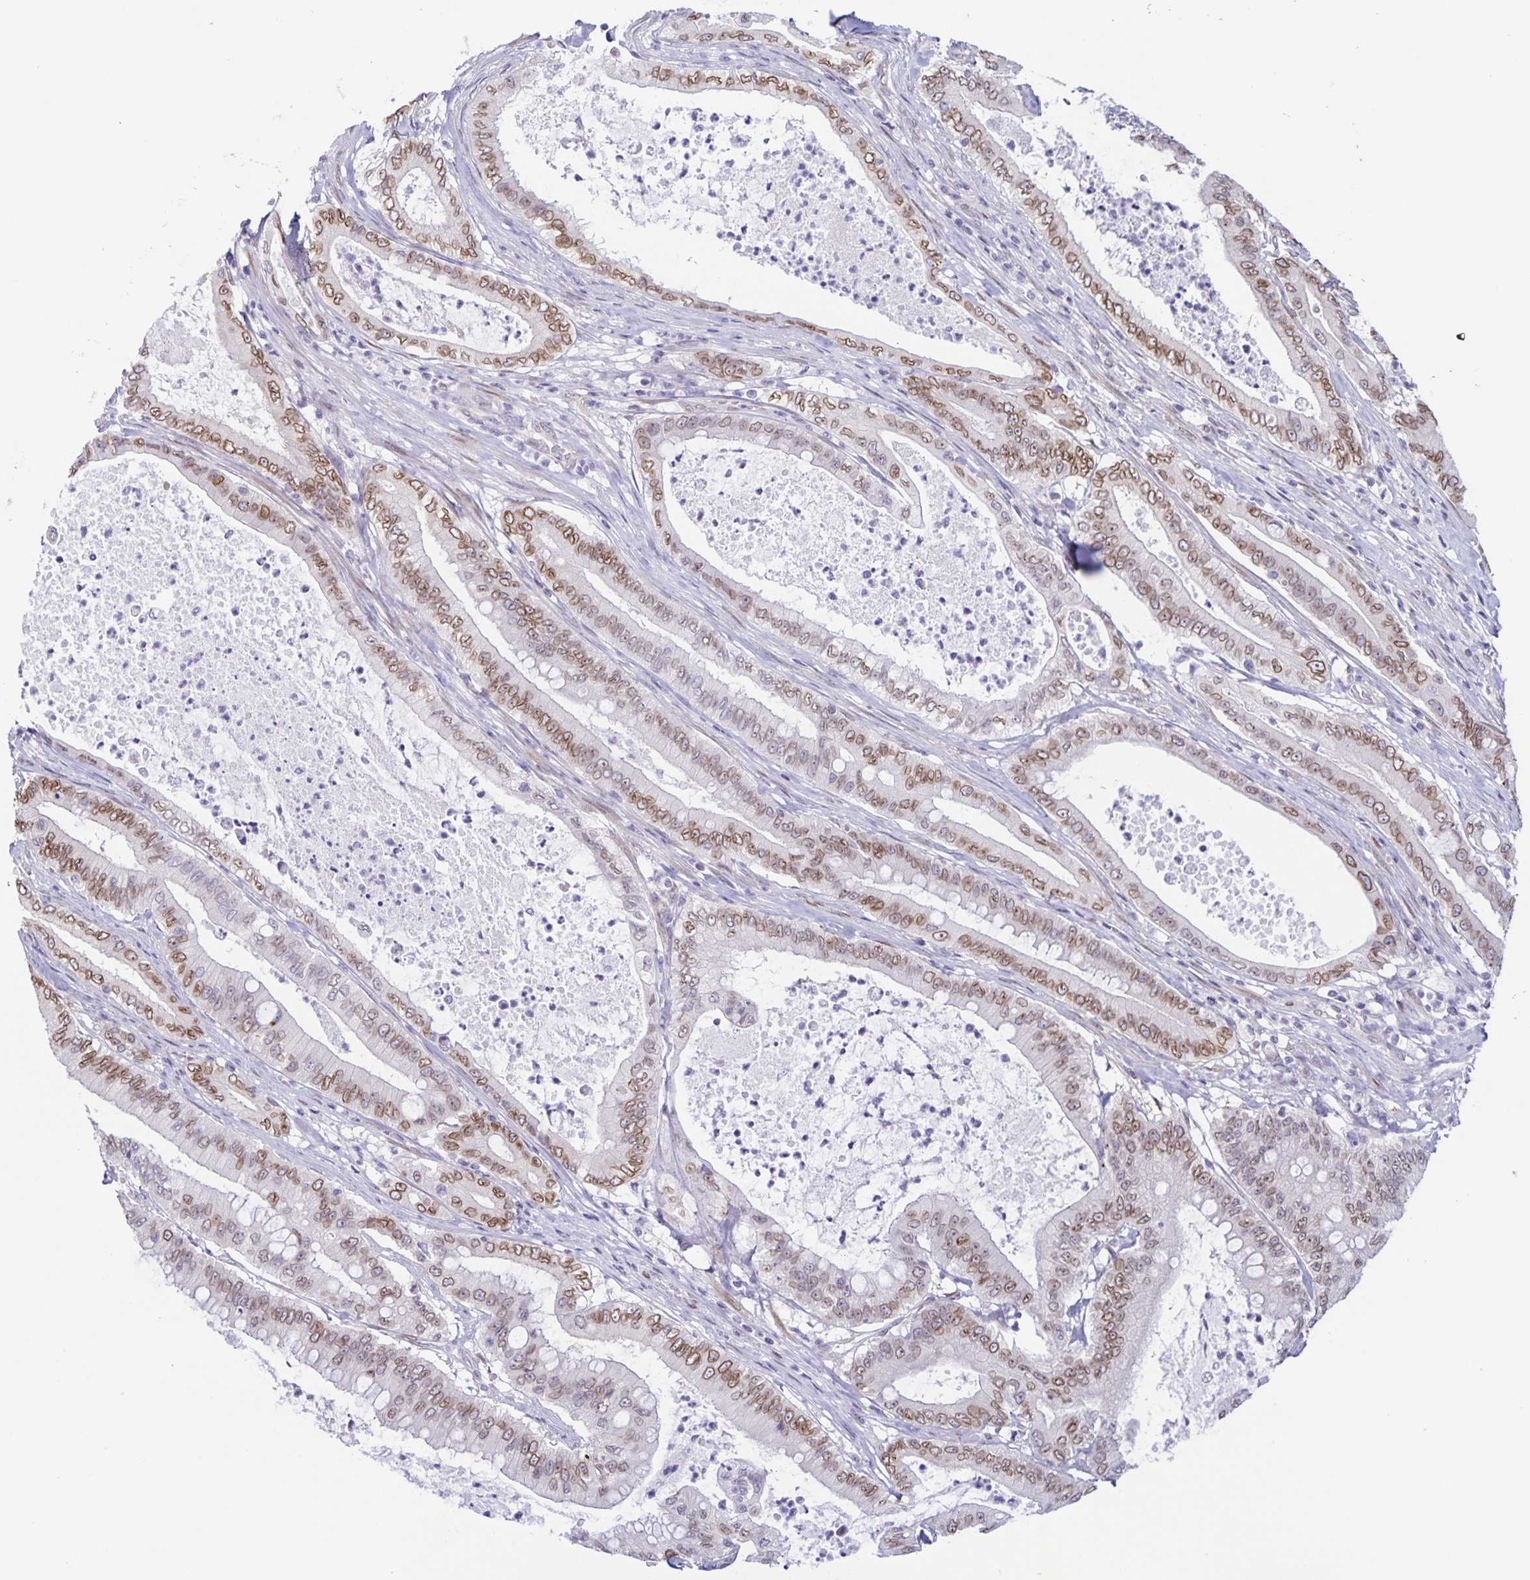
{"staining": {"intensity": "moderate", "quantity": ">75%", "location": "cytoplasmic/membranous,nuclear"}, "tissue": "pancreatic cancer", "cell_type": "Tumor cells", "image_type": "cancer", "snomed": [{"axis": "morphology", "description": "Adenocarcinoma, NOS"}, {"axis": "topography", "description": "Pancreas"}], "caption": "The histopathology image shows a brown stain indicating the presence of a protein in the cytoplasmic/membranous and nuclear of tumor cells in pancreatic cancer.", "gene": "SYNE2", "patient": {"sex": "male", "age": 71}}